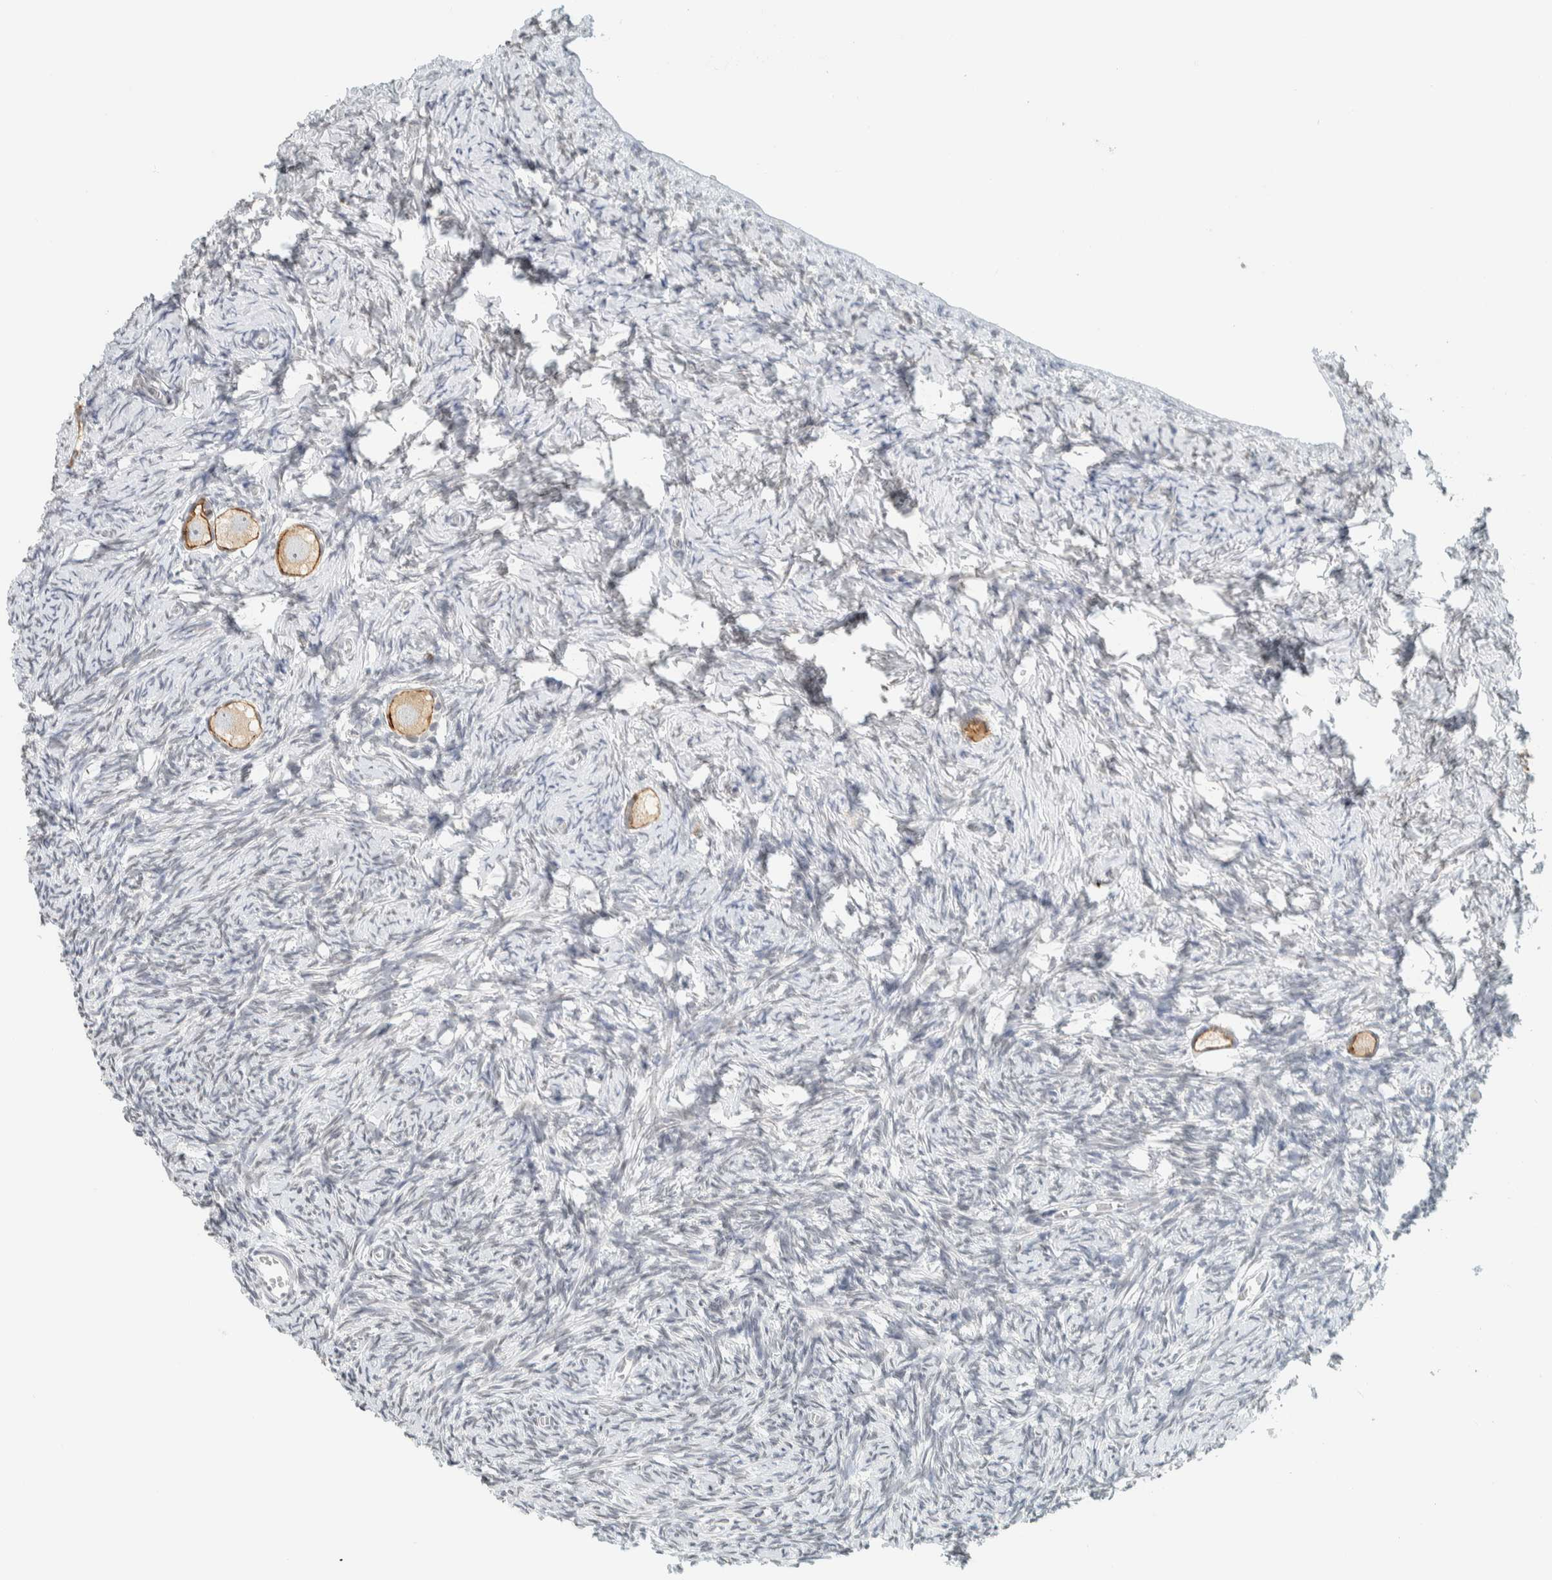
{"staining": {"intensity": "moderate", "quantity": ">75%", "location": "cytoplasmic/membranous"}, "tissue": "ovary", "cell_type": "Follicle cells", "image_type": "normal", "snomed": [{"axis": "morphology", "description": "Normal tissue, NOS"}, {"axis": "topography", "description": "Ovary"}], "caption": "Protein staining demonstrates moderate cytoplasmic/membranous staining in about >75% of follicle cells in unremarkable ovary.", "gene": "C1QTNF12", "patient": {"sex": "female", "age": 27}}